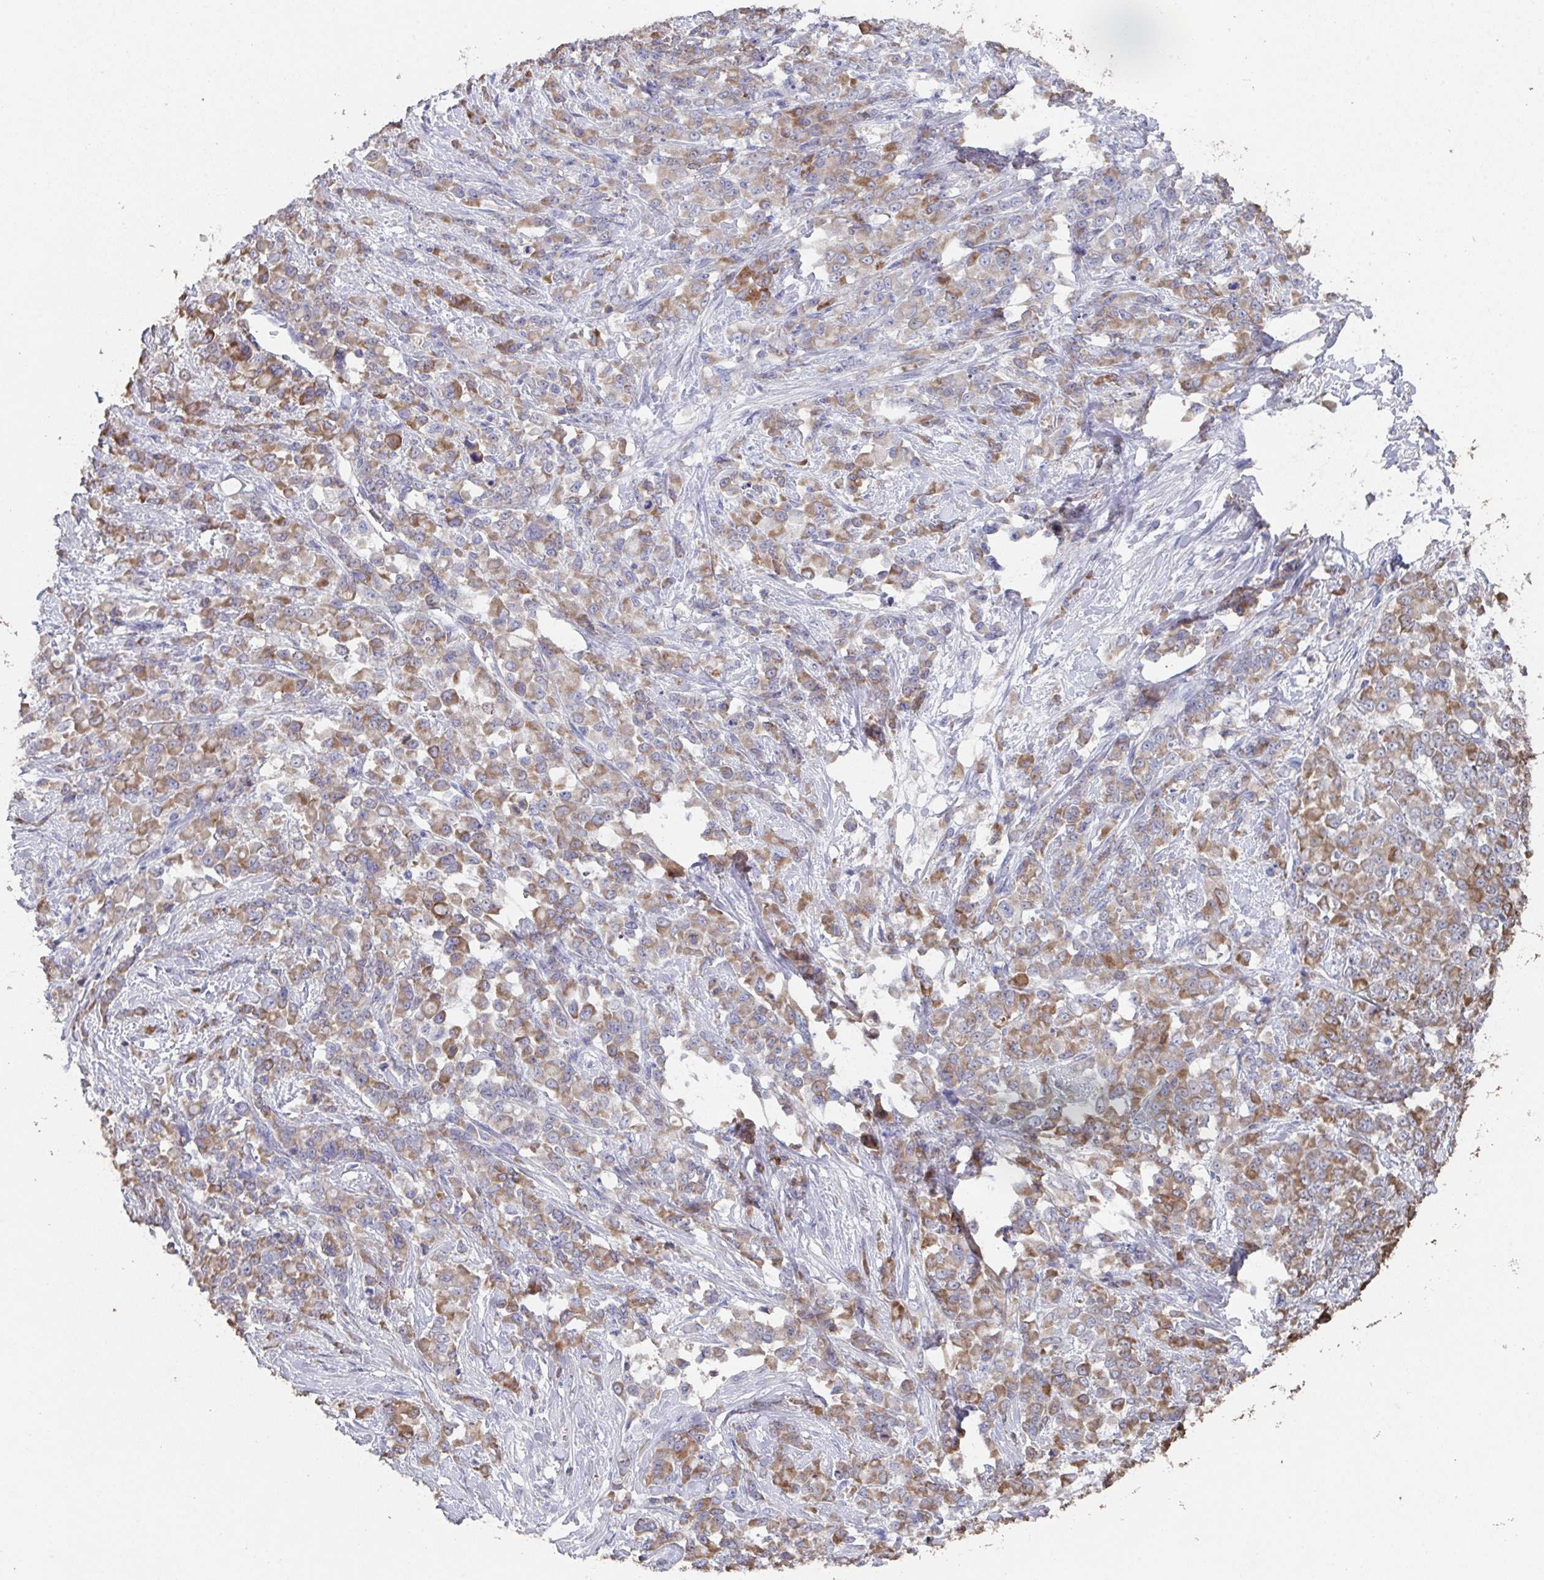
{"staining": {"intensity": "moderate", "quantity": ">75%", "location": "cytoplasmic/membranous"}, "tissue": "stomach cancer", "cell_type": "Tumor cells", "image_type": "cancer", "snomed": [{"axis": "morphology", "description": "Adenocarcinoma, NOS"}, {"axis": "topography", "description": "Stomach"}], "caption": "A brown stain shows moderate cytoplasmic/membranous expression of a protein in human adenocarcinoma (stomach) tumor cells. (DAB IHC, brown staining for protein, blue staining for nuclei).", "gene": "SSC4D", "patient": {"sex": "female", "age": 76}}